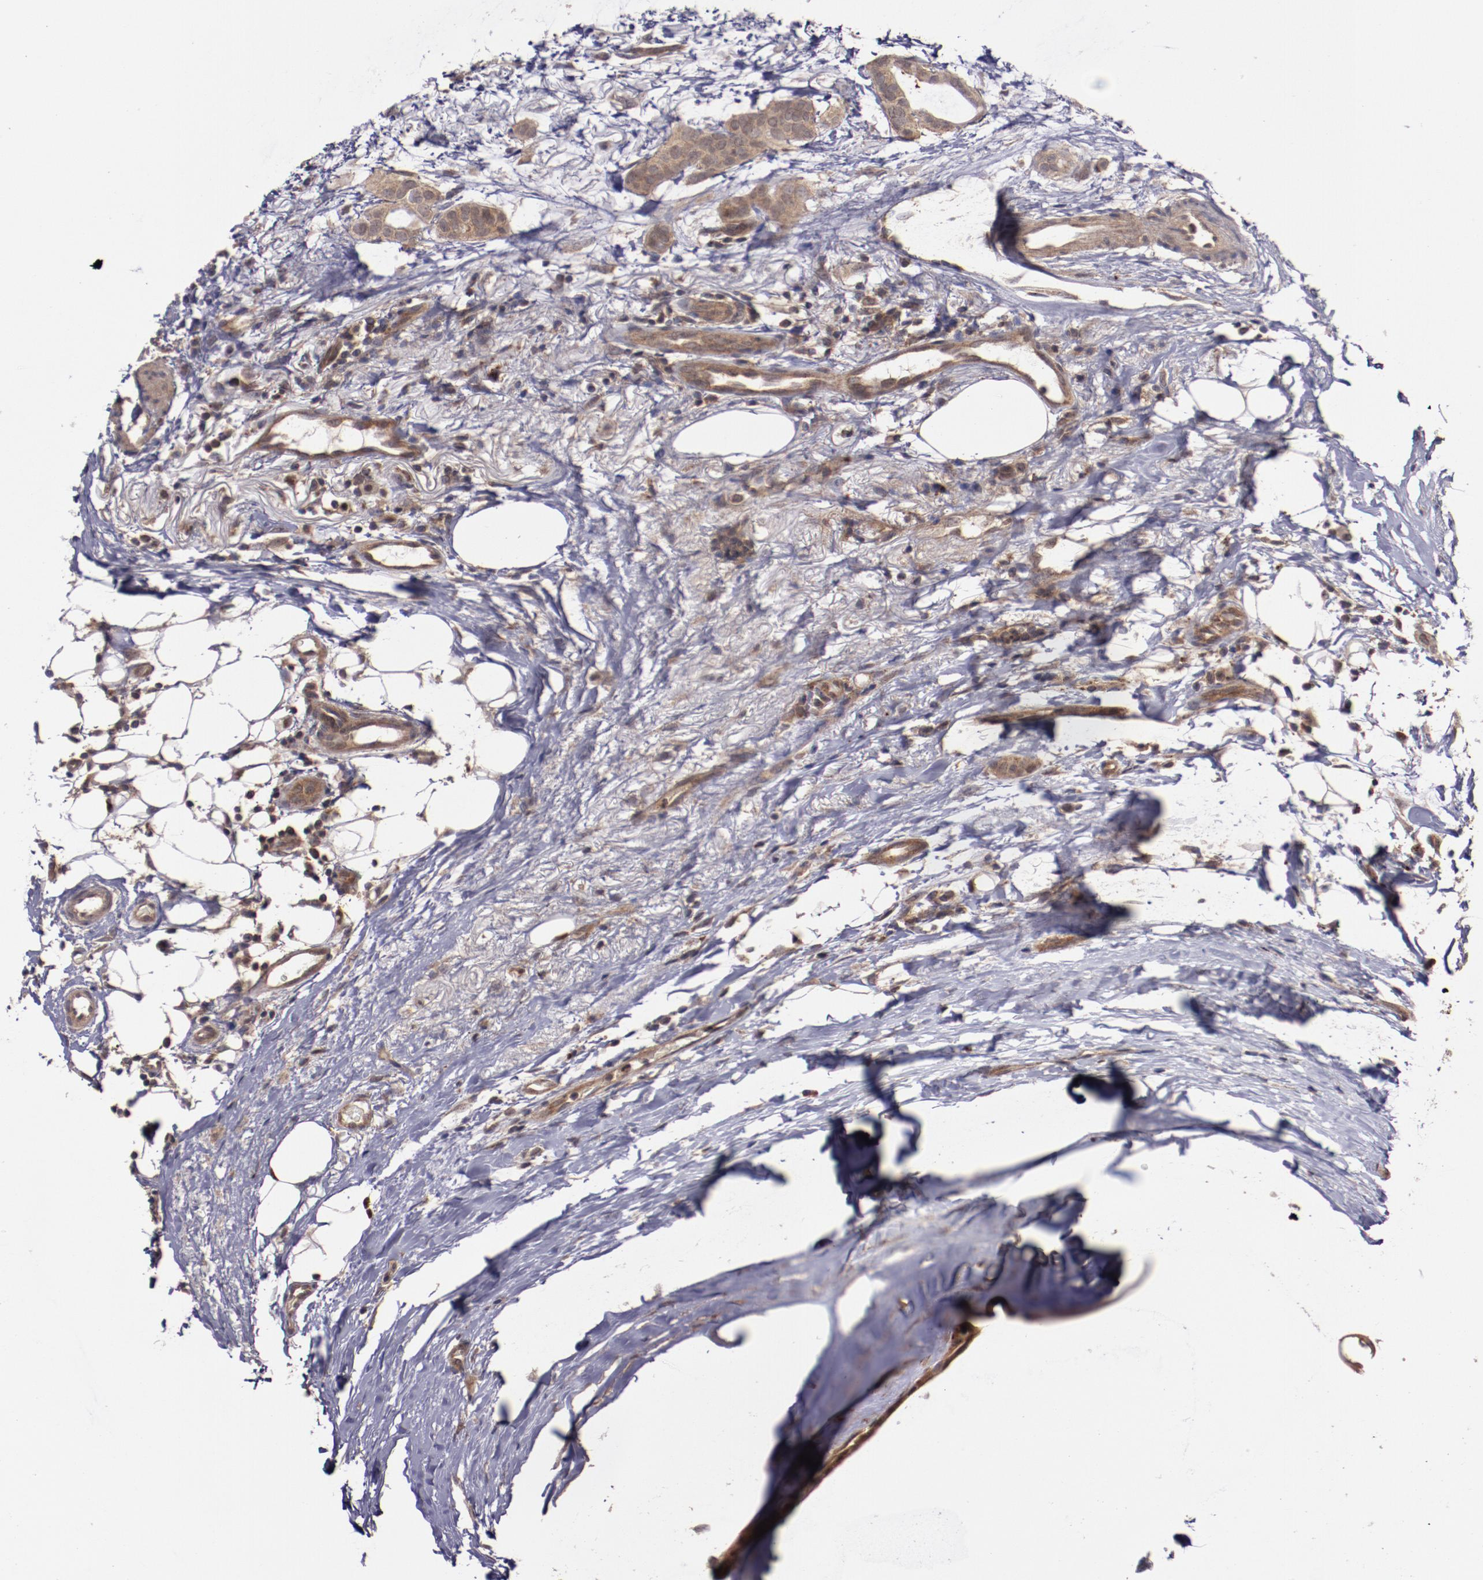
{"staining": {"intensity": "weak", "quantity": ">75%", "location": "cytoplasmic/membranous"}, "tissue": "breast cancer", "cell_type": "Tumor cells", "image_type": "cancer", "snomed": [{"axis": "morphology", "description": "Duct carcinoma"}, {"axis": "topography", "description": "Breast"}], "caption": "Brown immunohistochemical staining in human breast cancer (infiltrating ductal carcinoma) displays weak cytoplasmic/membranous positivity in about >75% of tumor cells.", "gene": "FTSJ1", "patient": {"sex": "female", "age": 54}}